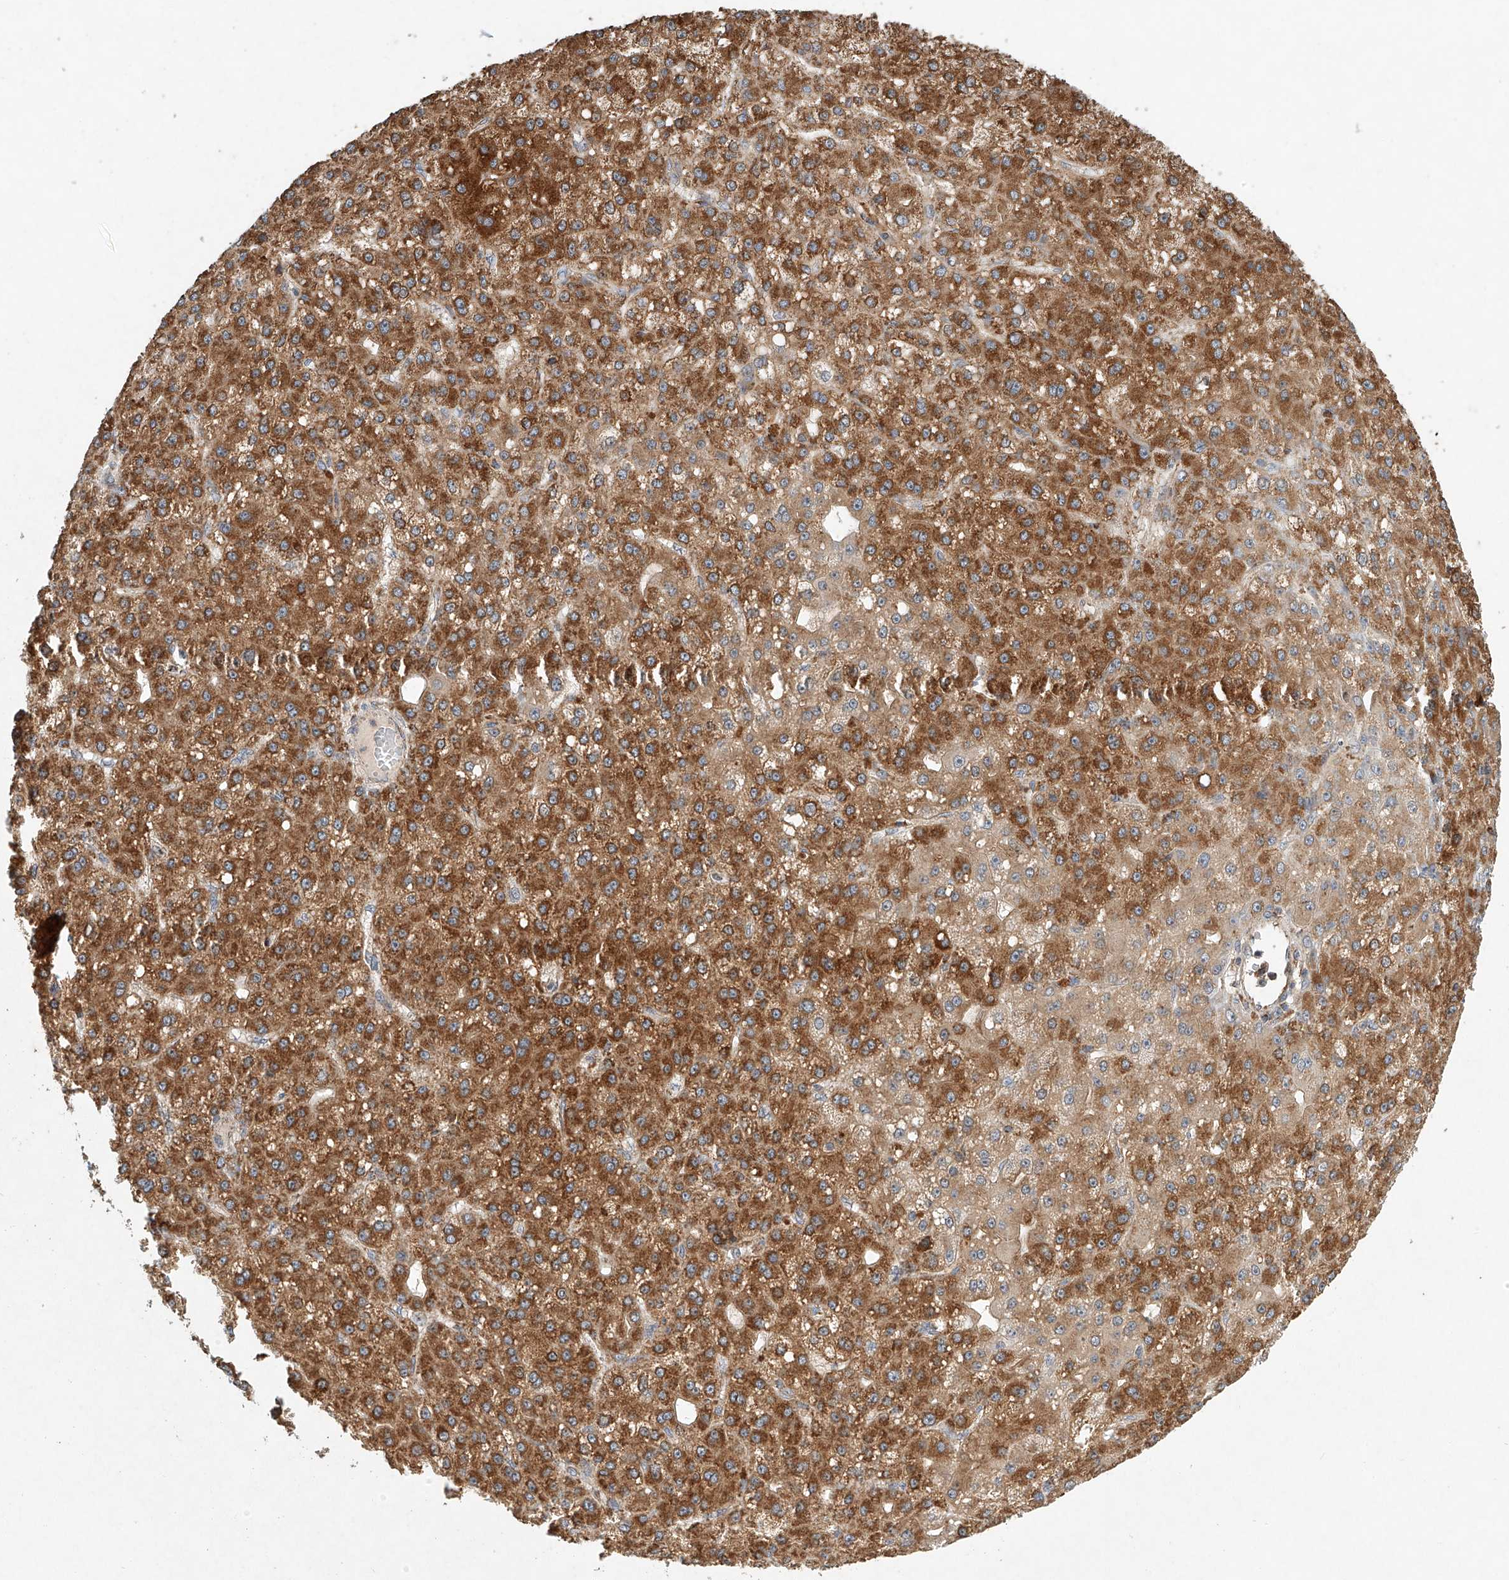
{"staining": {"intensity": "strong", "quantity": ">75%", "location": "cytoplasmic/membranous"}, "tissue": "liver cancer", "cell_type": "Tumor cells", "image_type": "cancer", "snomed": [{"axis": "morphology", "description": "Carcinoma, Hepatocellular, NOS"}, {"axis": "topography", "description": "Liver"}], "caption": "Protein staining shows strong cytoplasmic/membranous expression in about >75% of tumor cells in liver cancer (hepatocellular carcinoma).", "gene": "DCAF11", "patient": {"sex": "male", "age": 67}}